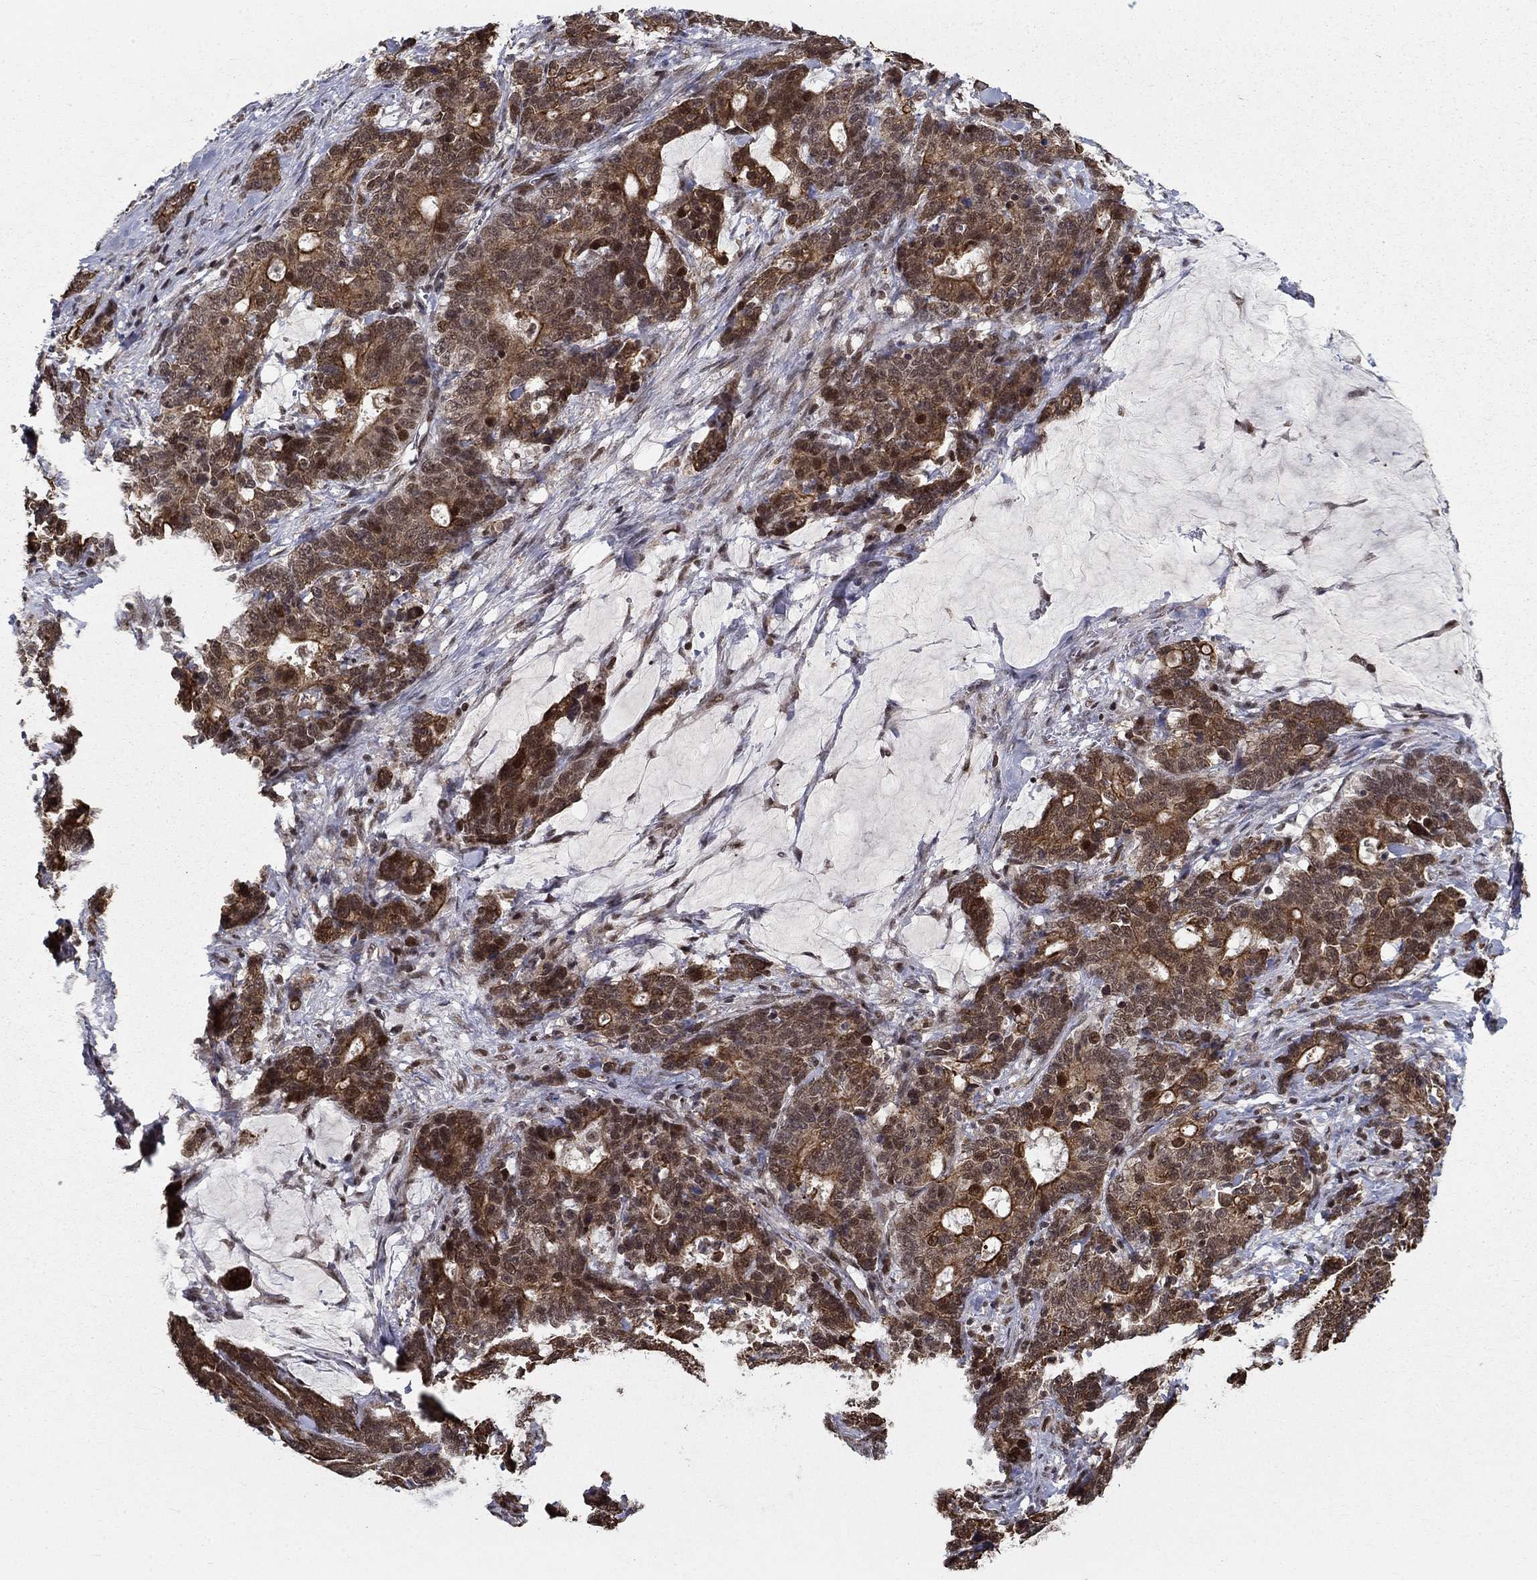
{"staining": {"intensity": "moderate", "quantity": ">75%", "location": "cytoplasmic/membranous,nuclear"}, "tissue": "stomach cancer", "cell_type": "Tumor cells", "image_type": "cancer", "snomed": [{"axis": "morphology", "description": "Normal tissue, NOS"}, {"axis": "morphology", "description": "Adenocarcinoma, NOS"}, {"axis": "topography", "description": "Stomach"}], "caption": "The immunohistochemical stain shows moderate cytoplasmic/membranous and nuclear staining in tumor cells of stomach cancer (adenocarcinoma) tissue.", "gene": "CDCA7L", "patient": {"sex": "female", "age": 64}}